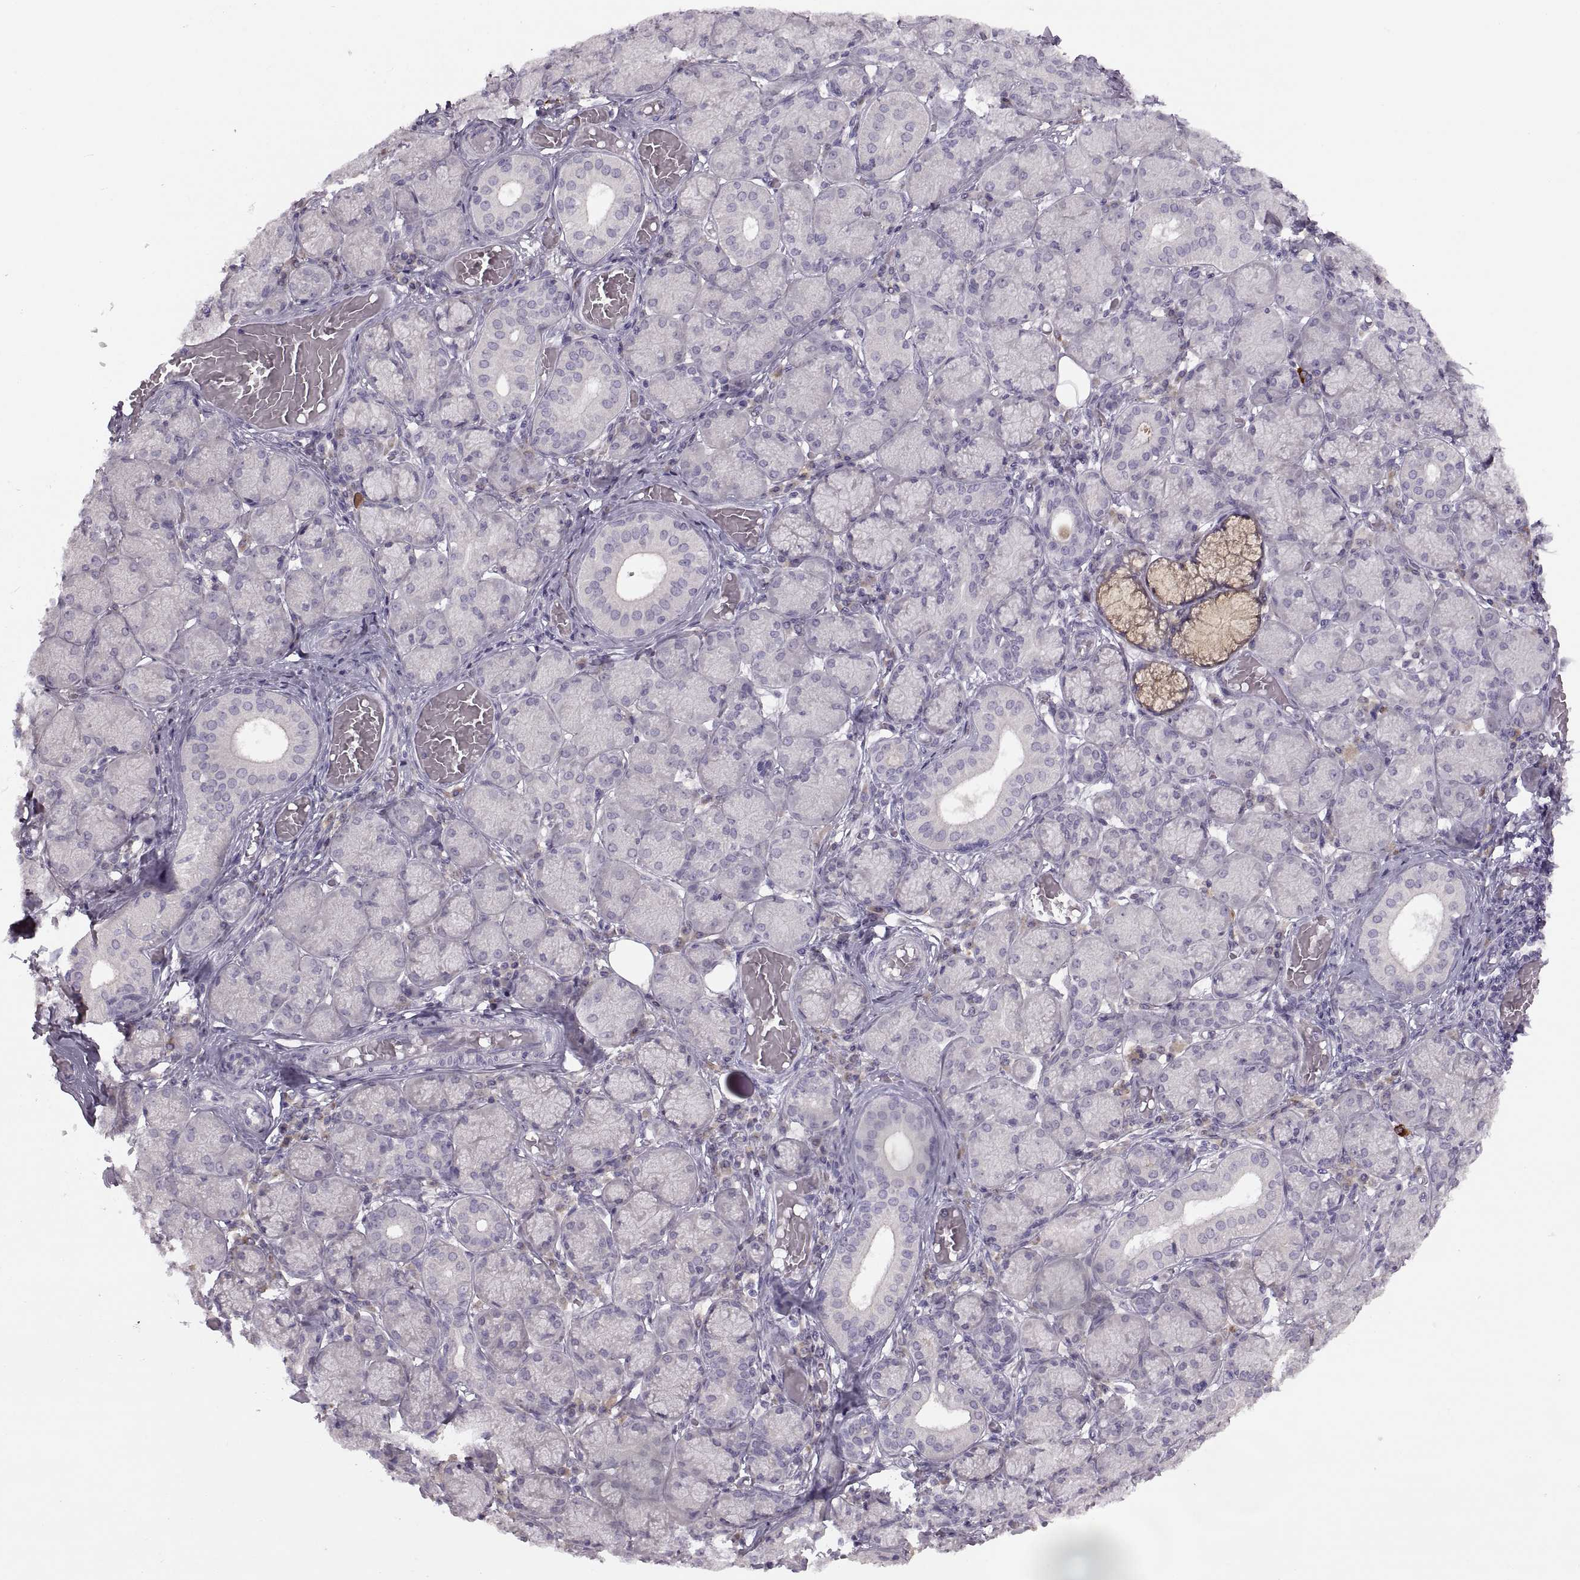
{"staining": {"intensity": "negative", "quantity": "none", "location": "none"}, "tissue": "salivary gland", "cell_type": "Glandular cells", "image_type": "normal", "snomed": [{"axis": "morphology", "description": "Normal tissue, NOS"}, {"axis": "topography", "description": "Salivary gland"}, {"axis": "topography", "description": "Peripheral nerve tissue"}], "caption": "This image is of benign salivary gland stained with IHC to label a protein in brown with the nuclei are counter-stained blue. There is no expression in glandular cells. Brightfield microscopy of immunohistochemistry stained with DAB (3,3'-diaminobenzidine) (brown) and hematoxylin (blue), captured at high magnification.", "gene": "H2AP", "patient": {"sex": "female", "age": 24}}